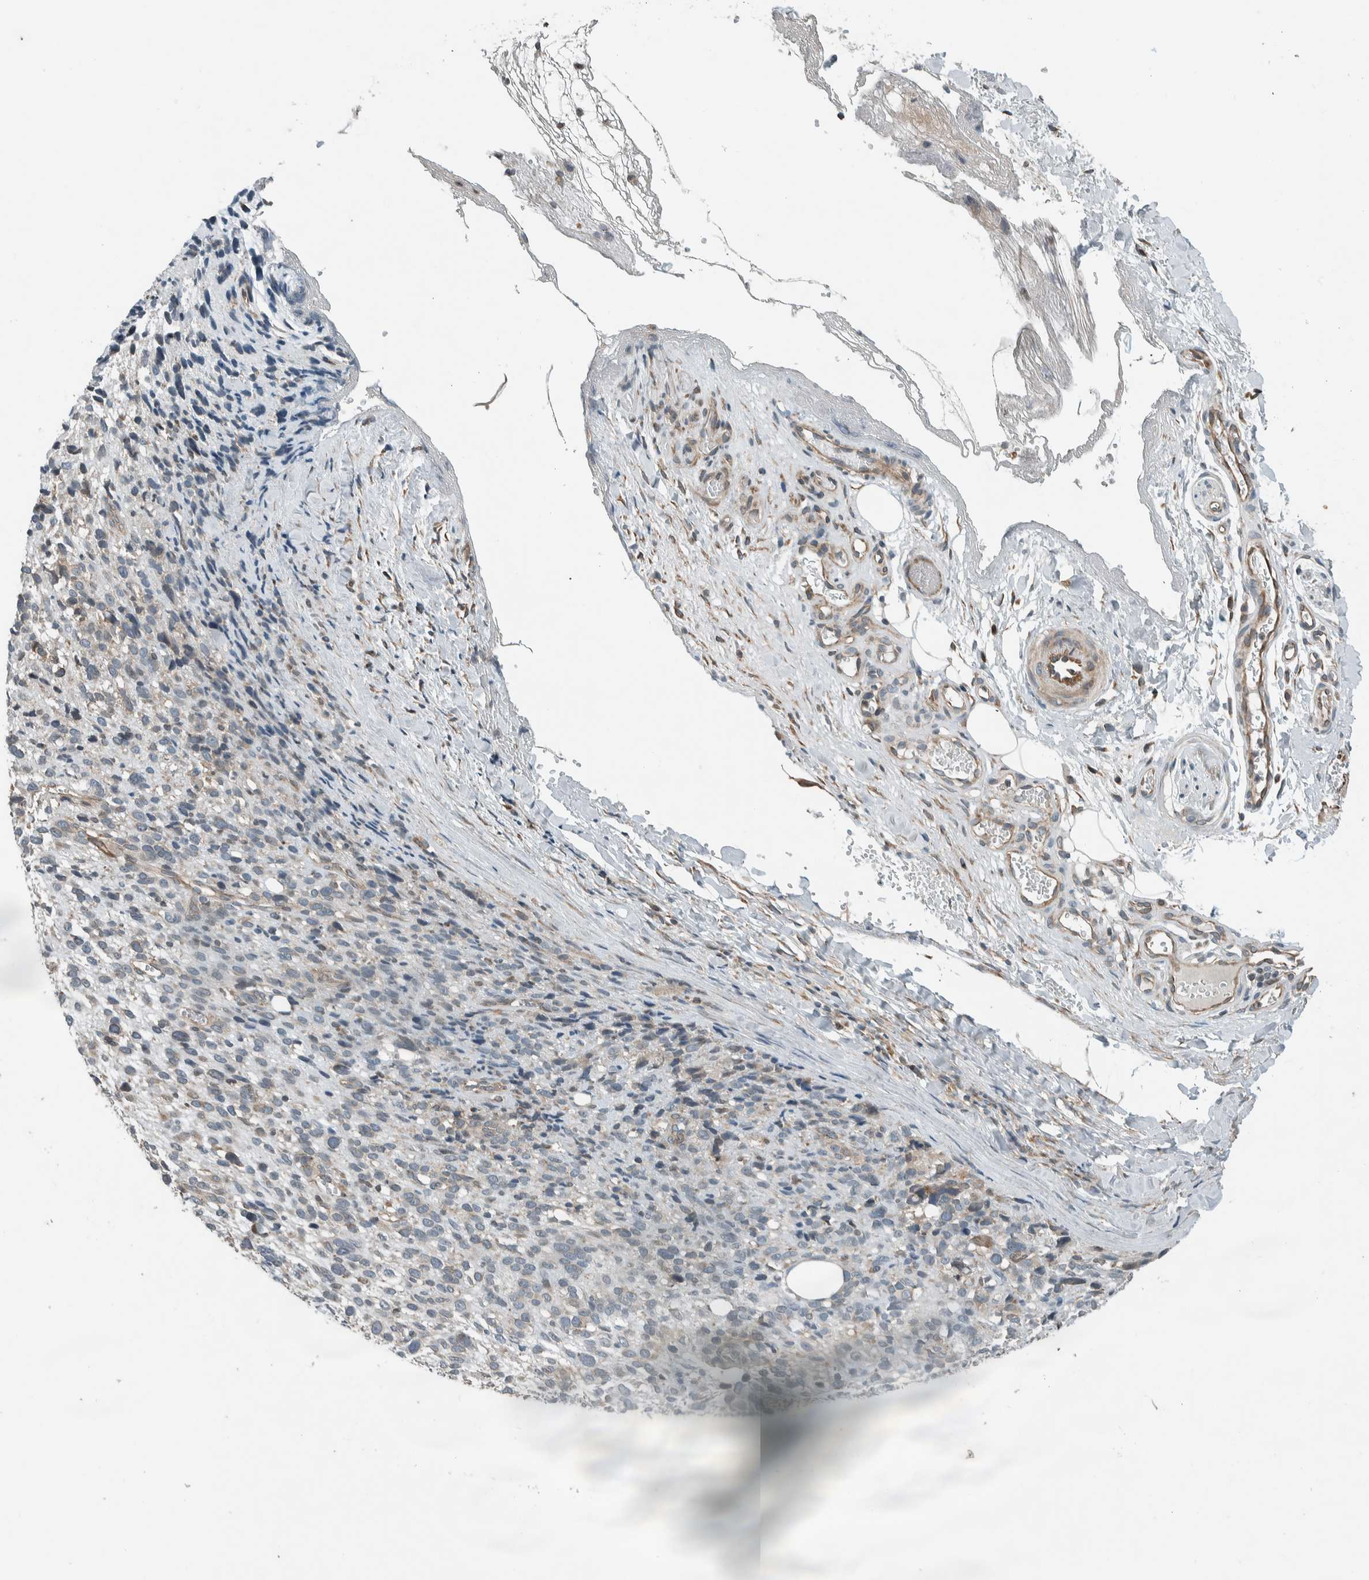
{"staining": {"intensity": "weak", "quantity": "<25%", "location": "cytoplasmic/membranous"}, "tissue": "melanoma", "cell_type": "Tumor cells", "image_type": "cancer", "snomed": [{"axis": "morphology", "description": "Malignant melanoma, NOS"}, {"axis": "topography", "description": "Skin"}], "caption": "DAB (3,3'-diaminobenzidine) immunohistochemical staining of melanoma shows no significant positivity in tumor cells.", "gene": "SEL1L", "patient": {"sex": "female", "age": 55}}